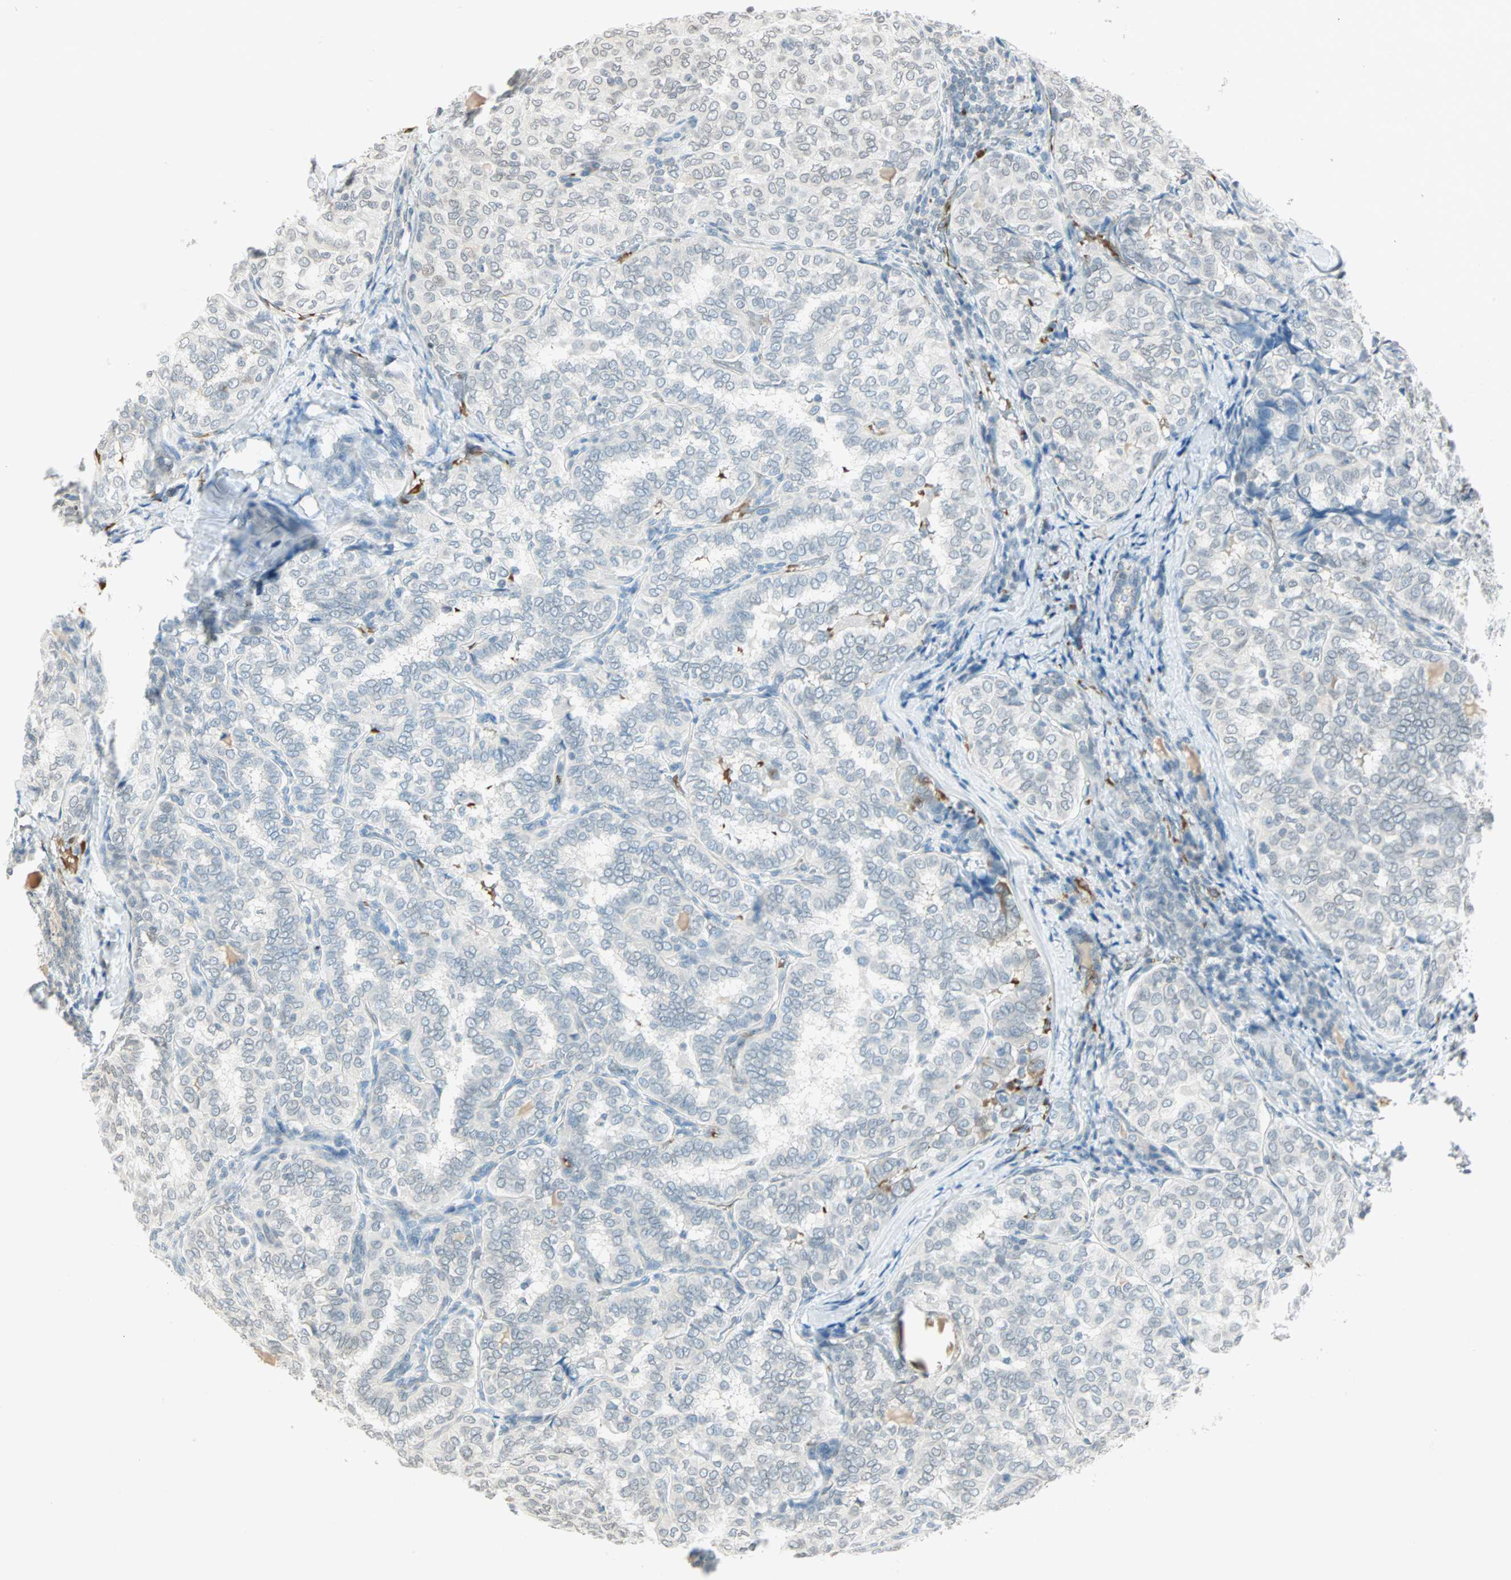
{"staining": {"intensity": "negative", "quantity": "none", "location": "none"}, "tissue": "thyroid cancer", "cell_type": "Tumor cells", "image_type": "cancer", "snomed": [{"axis": "morphology", "description": "Normal tissue, NOS"}, {"axis": "morphology", "description": "Papillary adenocarcinoma, NOS"}, {"axis": "topography", "description": "Thyroid gland"}], "caption": "Image shows no significant protein expression in tumor cells of thyroid papillary adenocarcinoma.", "gene": "BCAN", "patient": {"sex": "female", "age": 30}}